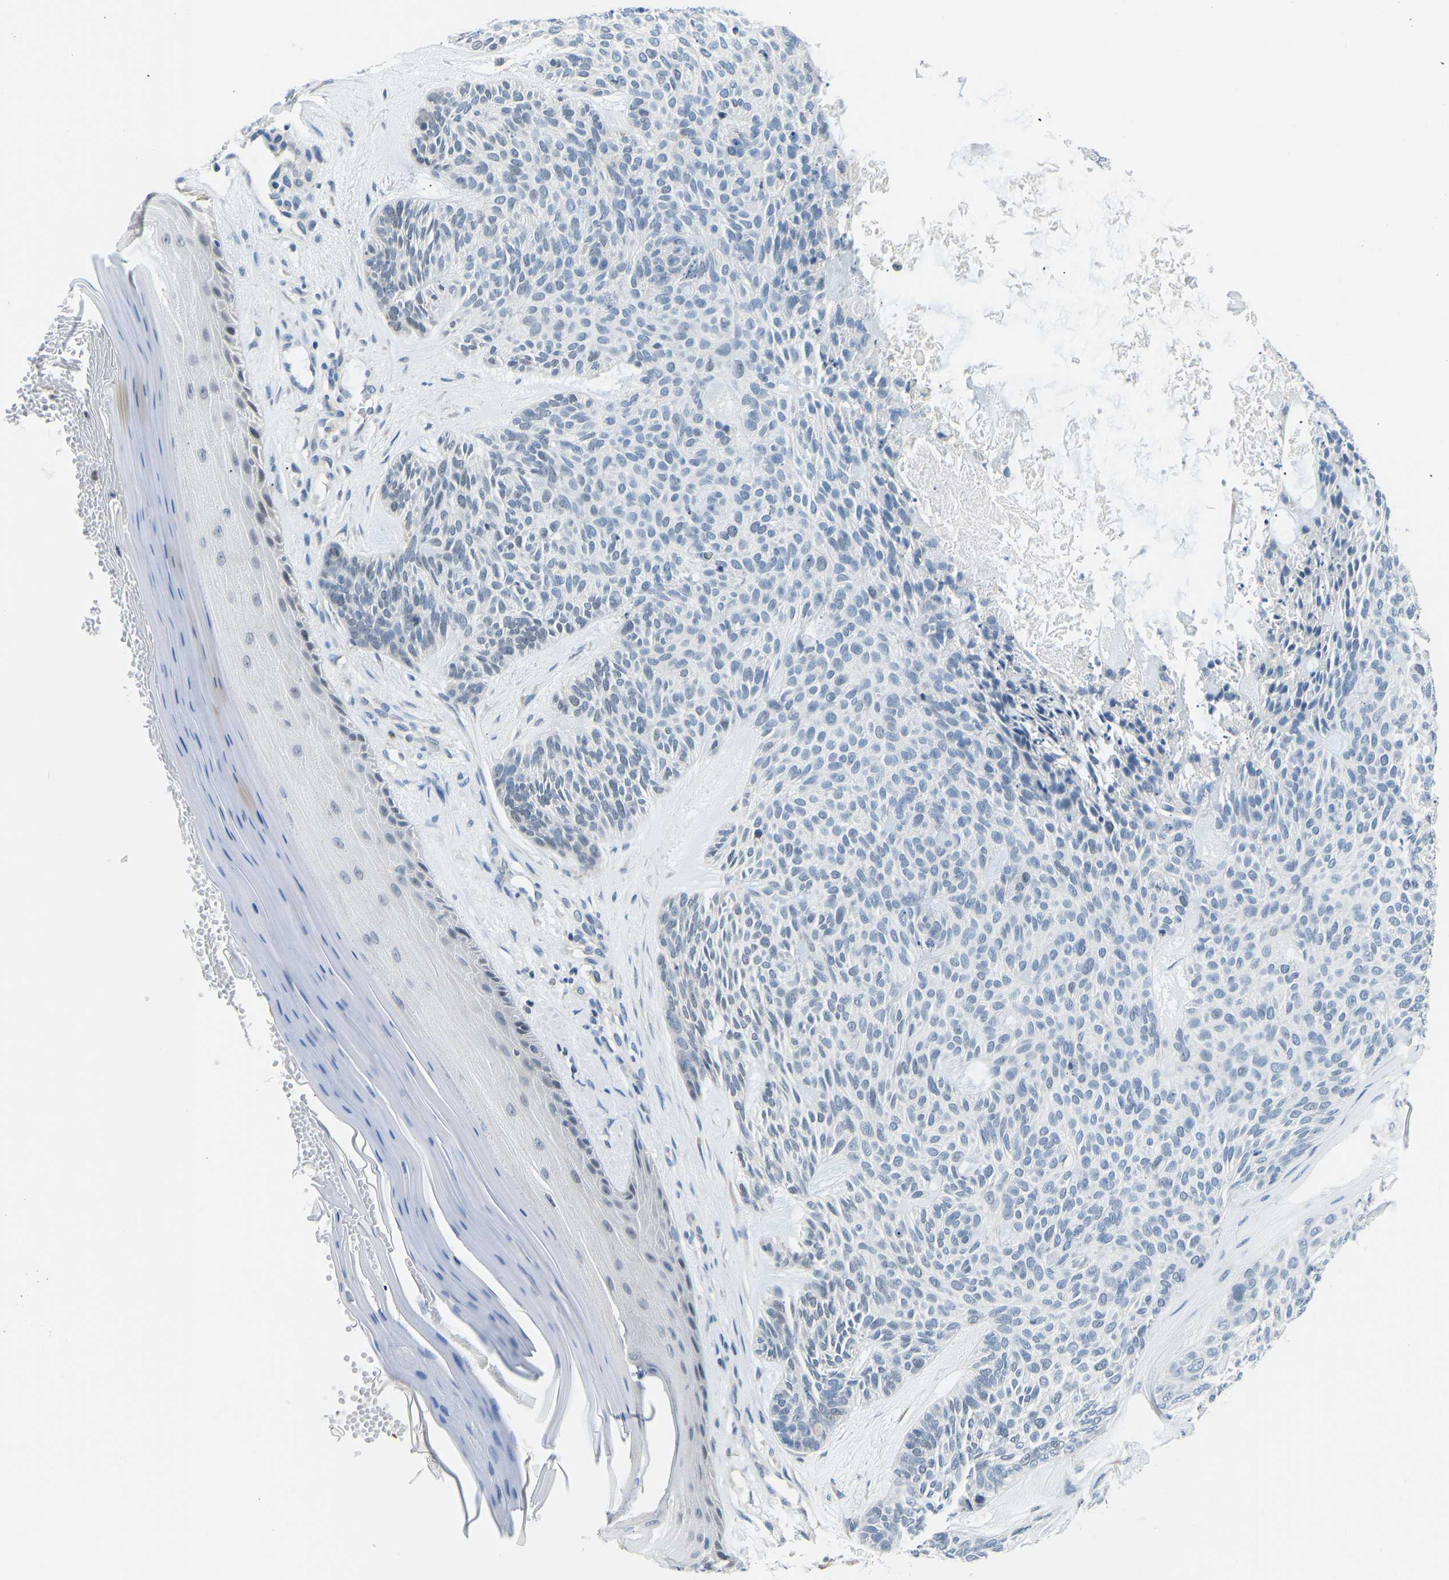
{"staining": {"intensity": "negative", "quantity": "none", "location": "none"}, "tissue": "skin cancer", "cell_type": "Tumor cells", "image_type": "cancer", "snomed": [{"axis": "morphology", "description": "Basal cell carcinoma"}, {"axis": "topography", "description": "Skin"}], "caption": "Tumor cells show no significant protein staining in skin cancer (basal cell carcinoma).", "gene": "VRK1", "patient": {"sex": "male", "age": 55}}